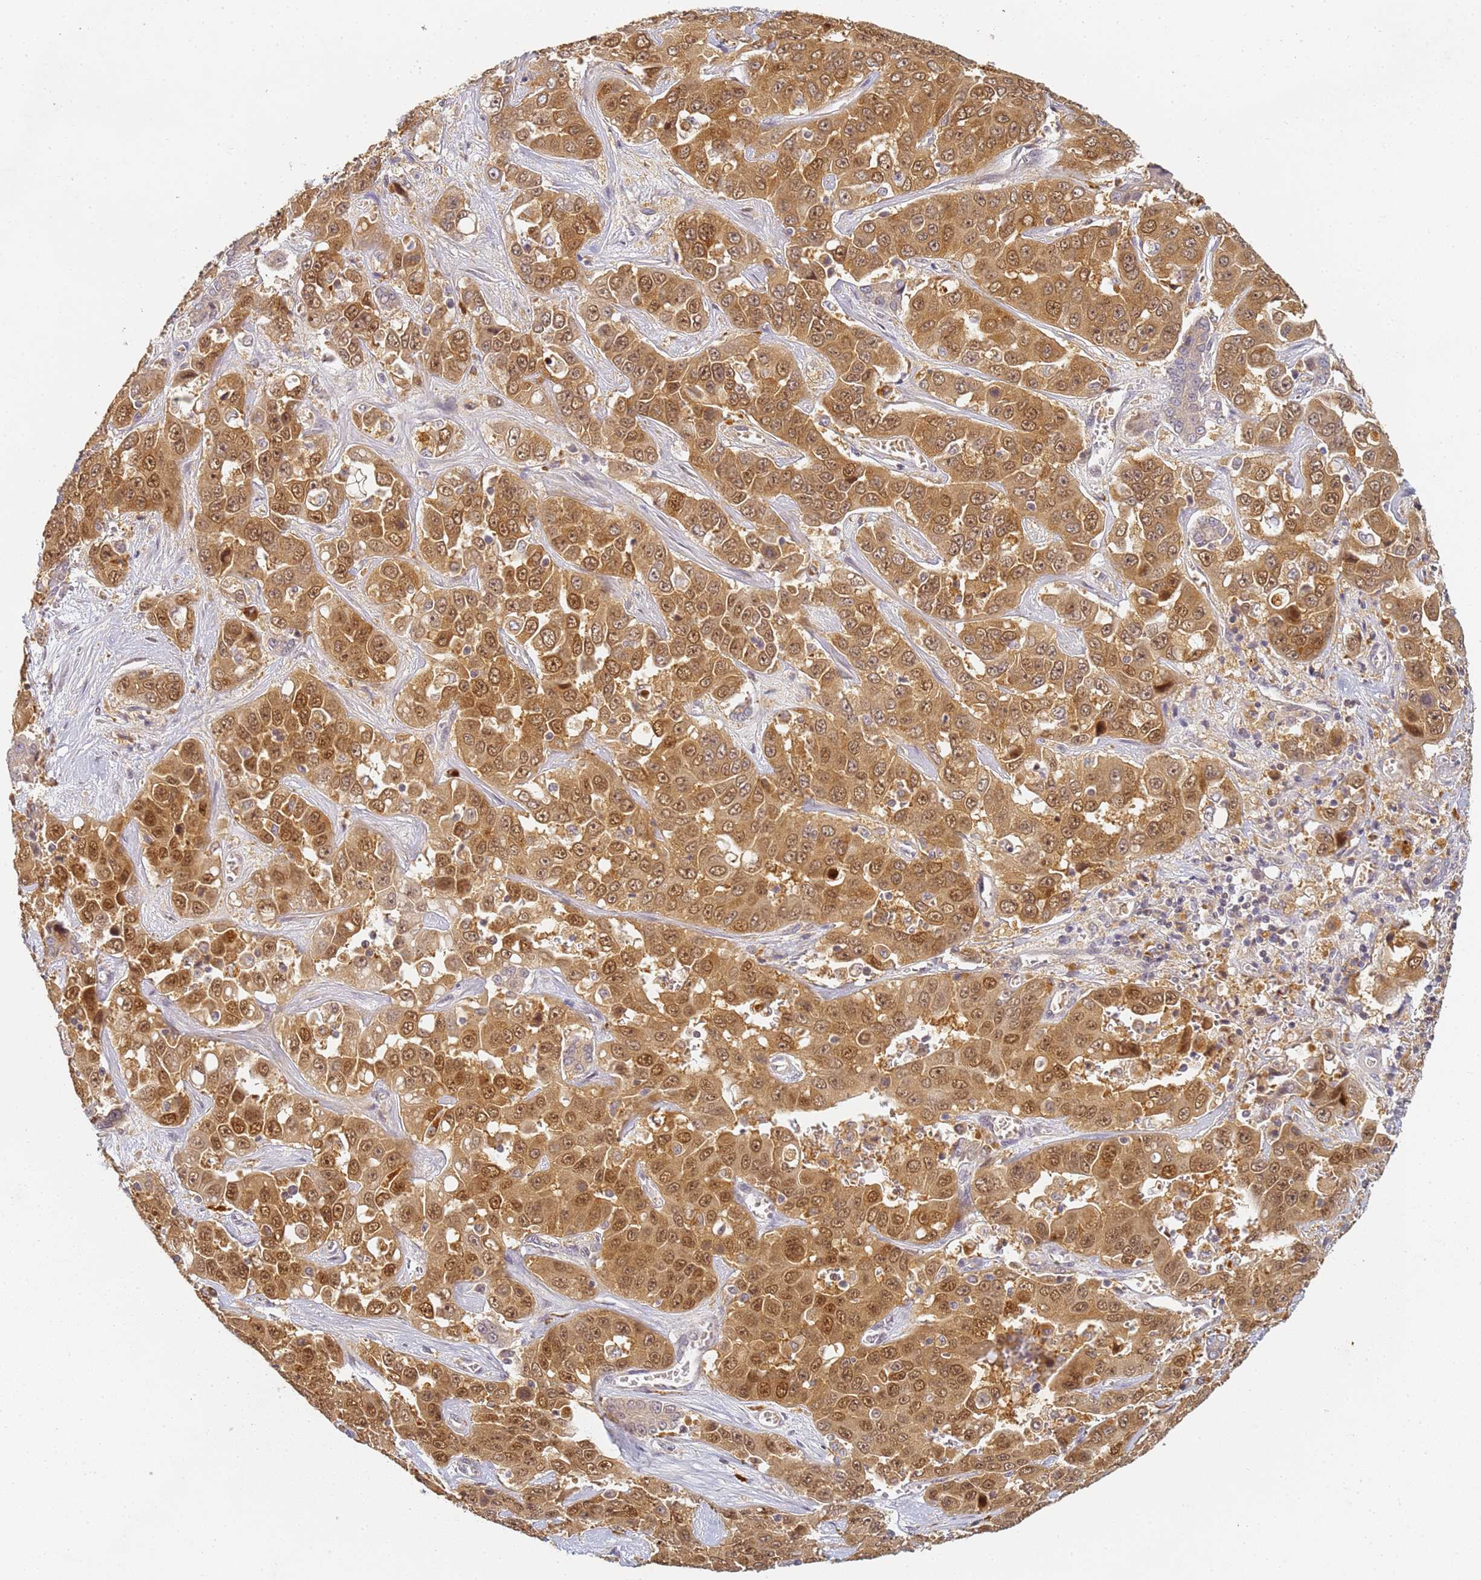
{"staining": {"intensity": "moderate", "quantity": ">75%", "location": "cytoplasmic/membranous,nuclear"}, "tissue": "liver cancer", "cell_type": "Tumor cells", "image_type": "cancer", "snomed": [{"axis": "morphology", "description": "Cholangiocarcinoma"}, {"axis": "topography", "description": "Liver"}], "caption": "Brown immunohistochemical staining in liver cholangiocarcinoma exhibits moderate cytoplasmic/membranous and nuclear staining in approximately >75% of tumor cells. The protein is shown in brown color, while the nuclei are stained blue.", "gene": "HMCES", "patient": {"sex": "female", "age": 52}}